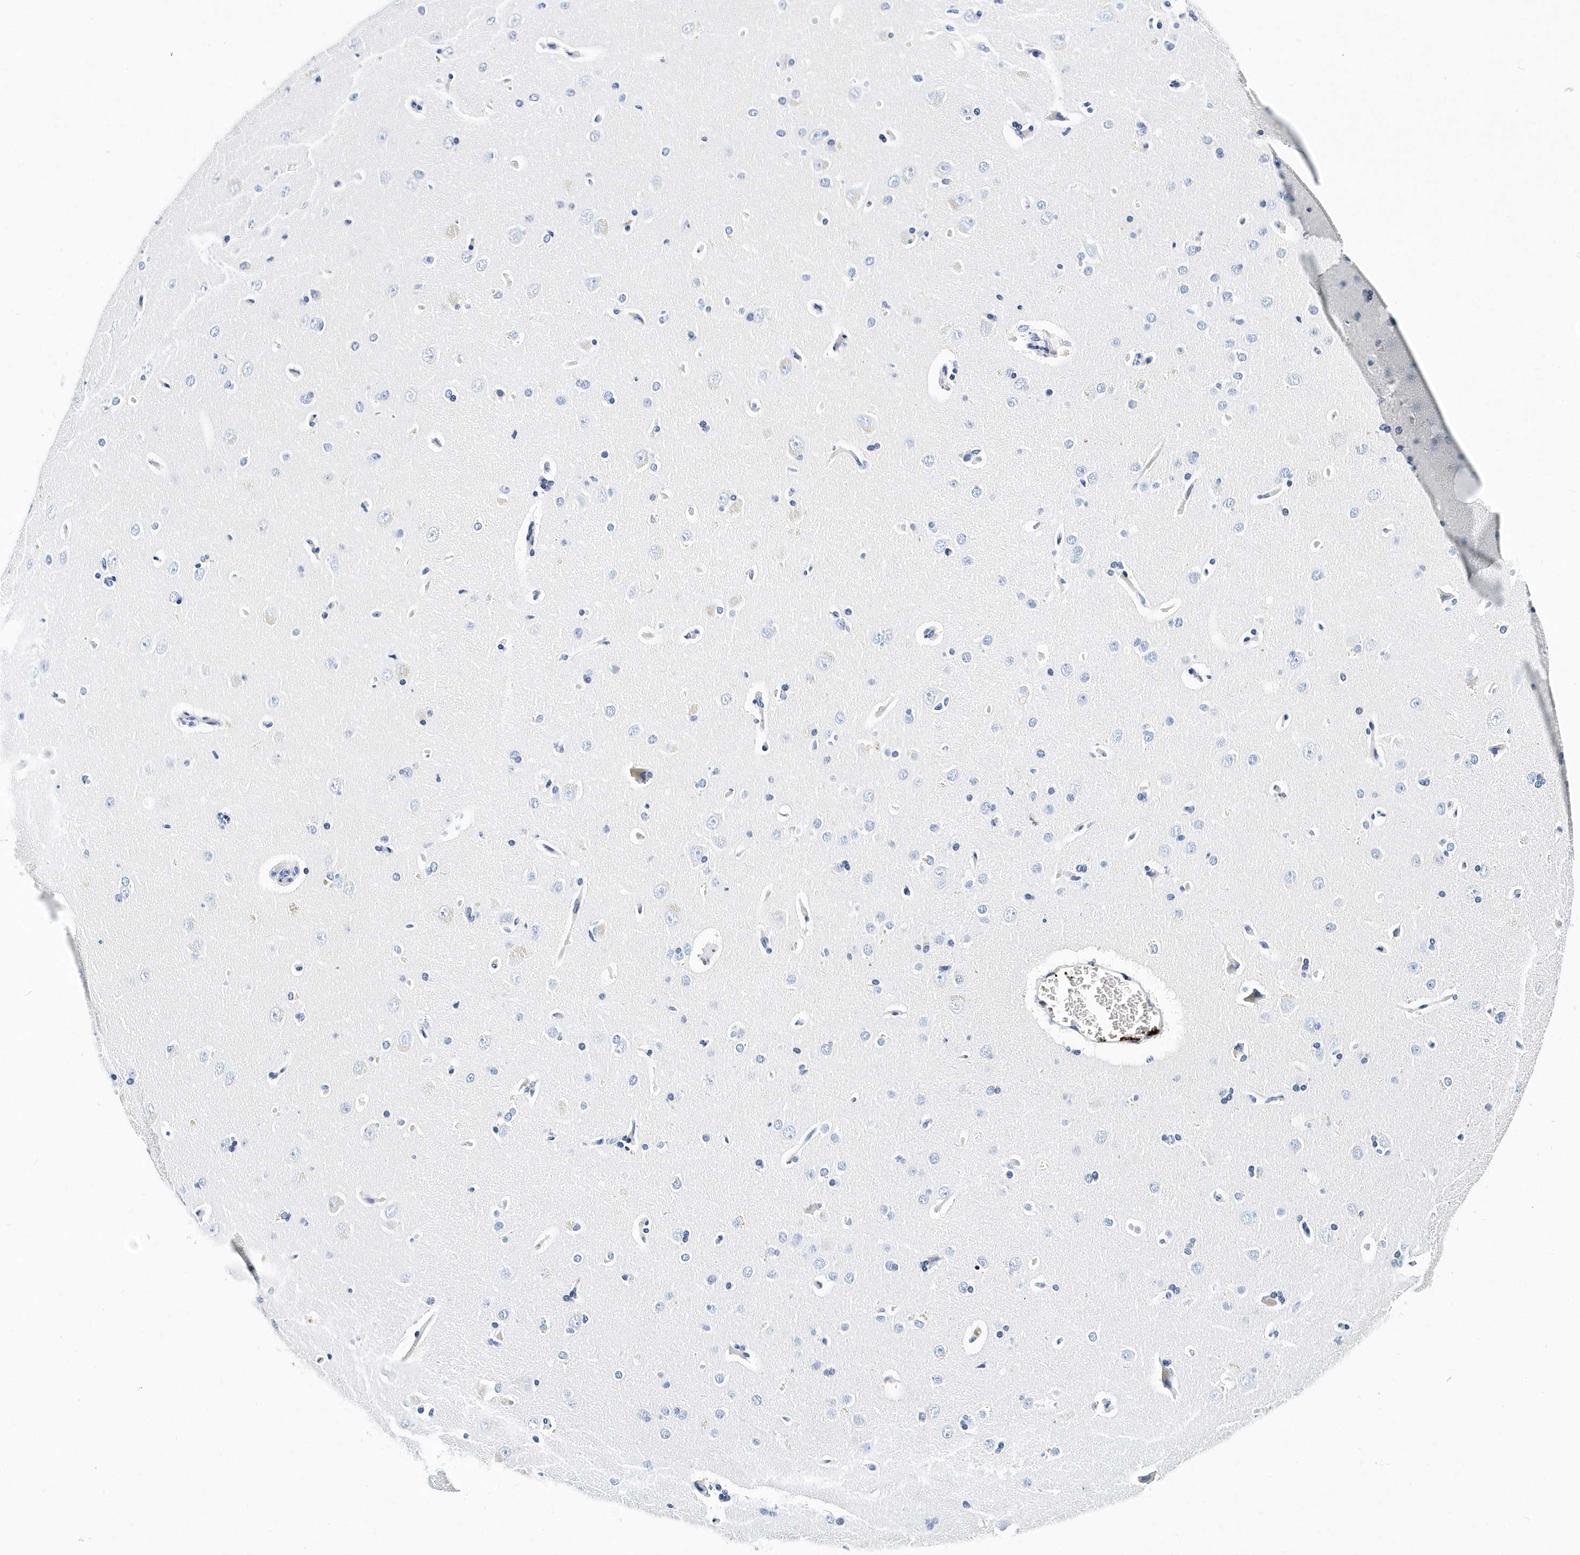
{"staining": {"intensity": "weak", "quantity": "25%-75%", "location": "cytoplasmic/membranous"}, "tissue": "cerebral cortex", "cell_type": "Endothelial cells", "image_type": "normal", "snomed": [{"axis": "morphology", "description": "Normal tissue, NOS"}, {"axis": "topography", "description": "Cerebral cortex"}], "caption": "The micrograph reveals staining of normal cerebral cortex, revealing weak cytoplasmic/membranous protein positivity (brown color) within endothelial cells. (DAB IHC with brightfield microscopy, high magnification).", "gene": "ITGA2B", "patient": {"sex": "male", "age": 62}}